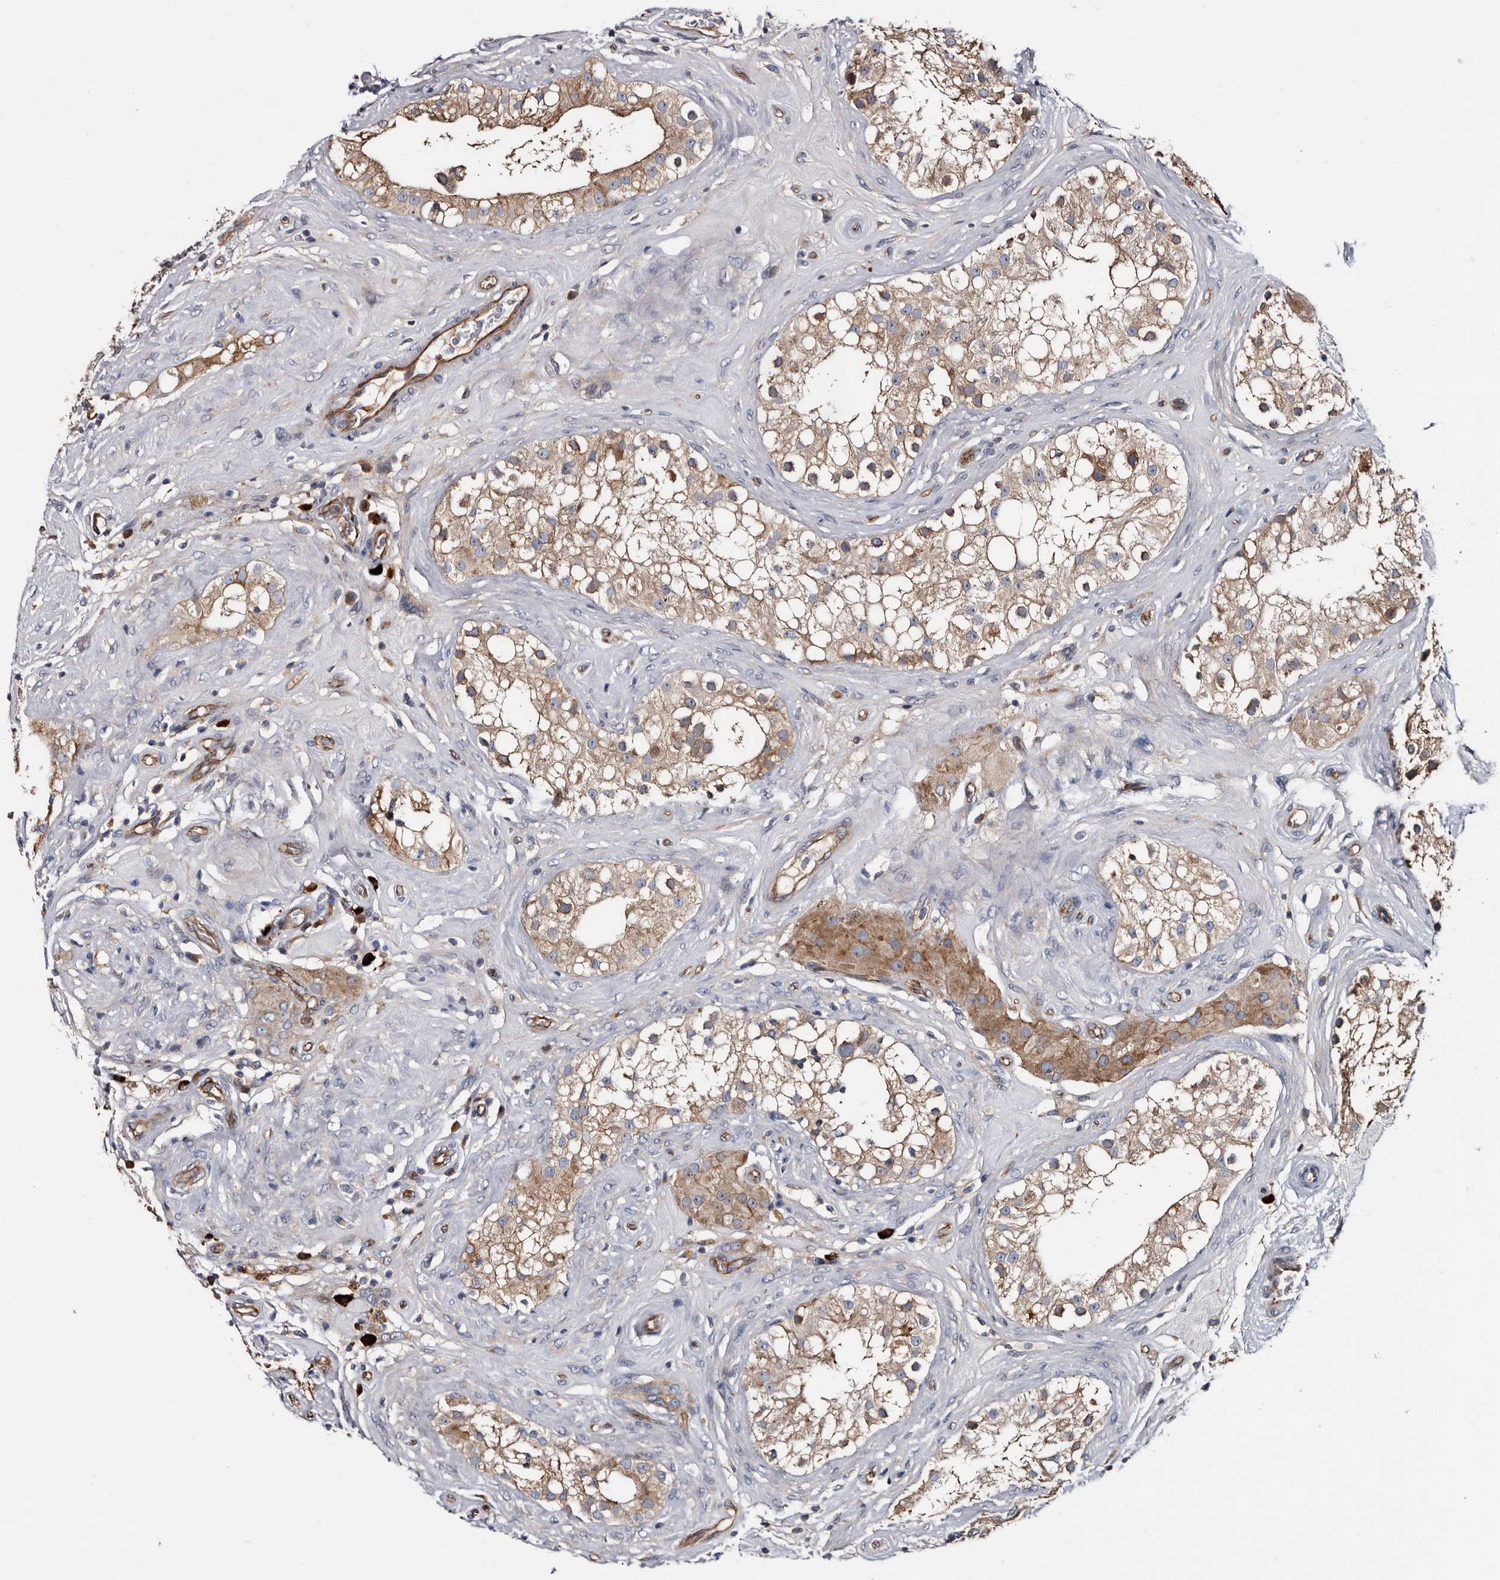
{"staining": {"intensity": "moderate", "quantity": ">75%", "location": "cytoplasmic/membranous"}, "tissue": "testis", "cell_type": "Cells in seminiferous ducts", "image_type": "normal", "snomed": [{"axis": "morphology", "description": "Normal tissue, NOS"}, {"axis": "topography", "description": "Testis"}], "caption": "DAB immunohistochemical staining of unremarkable testis displays moderate cytoplasmic/membranous protein positivity in about >75% of cells in seminiferous ducts.", "gene": "TSPAN17", "patient": {"sex": "male", "age": 84}}